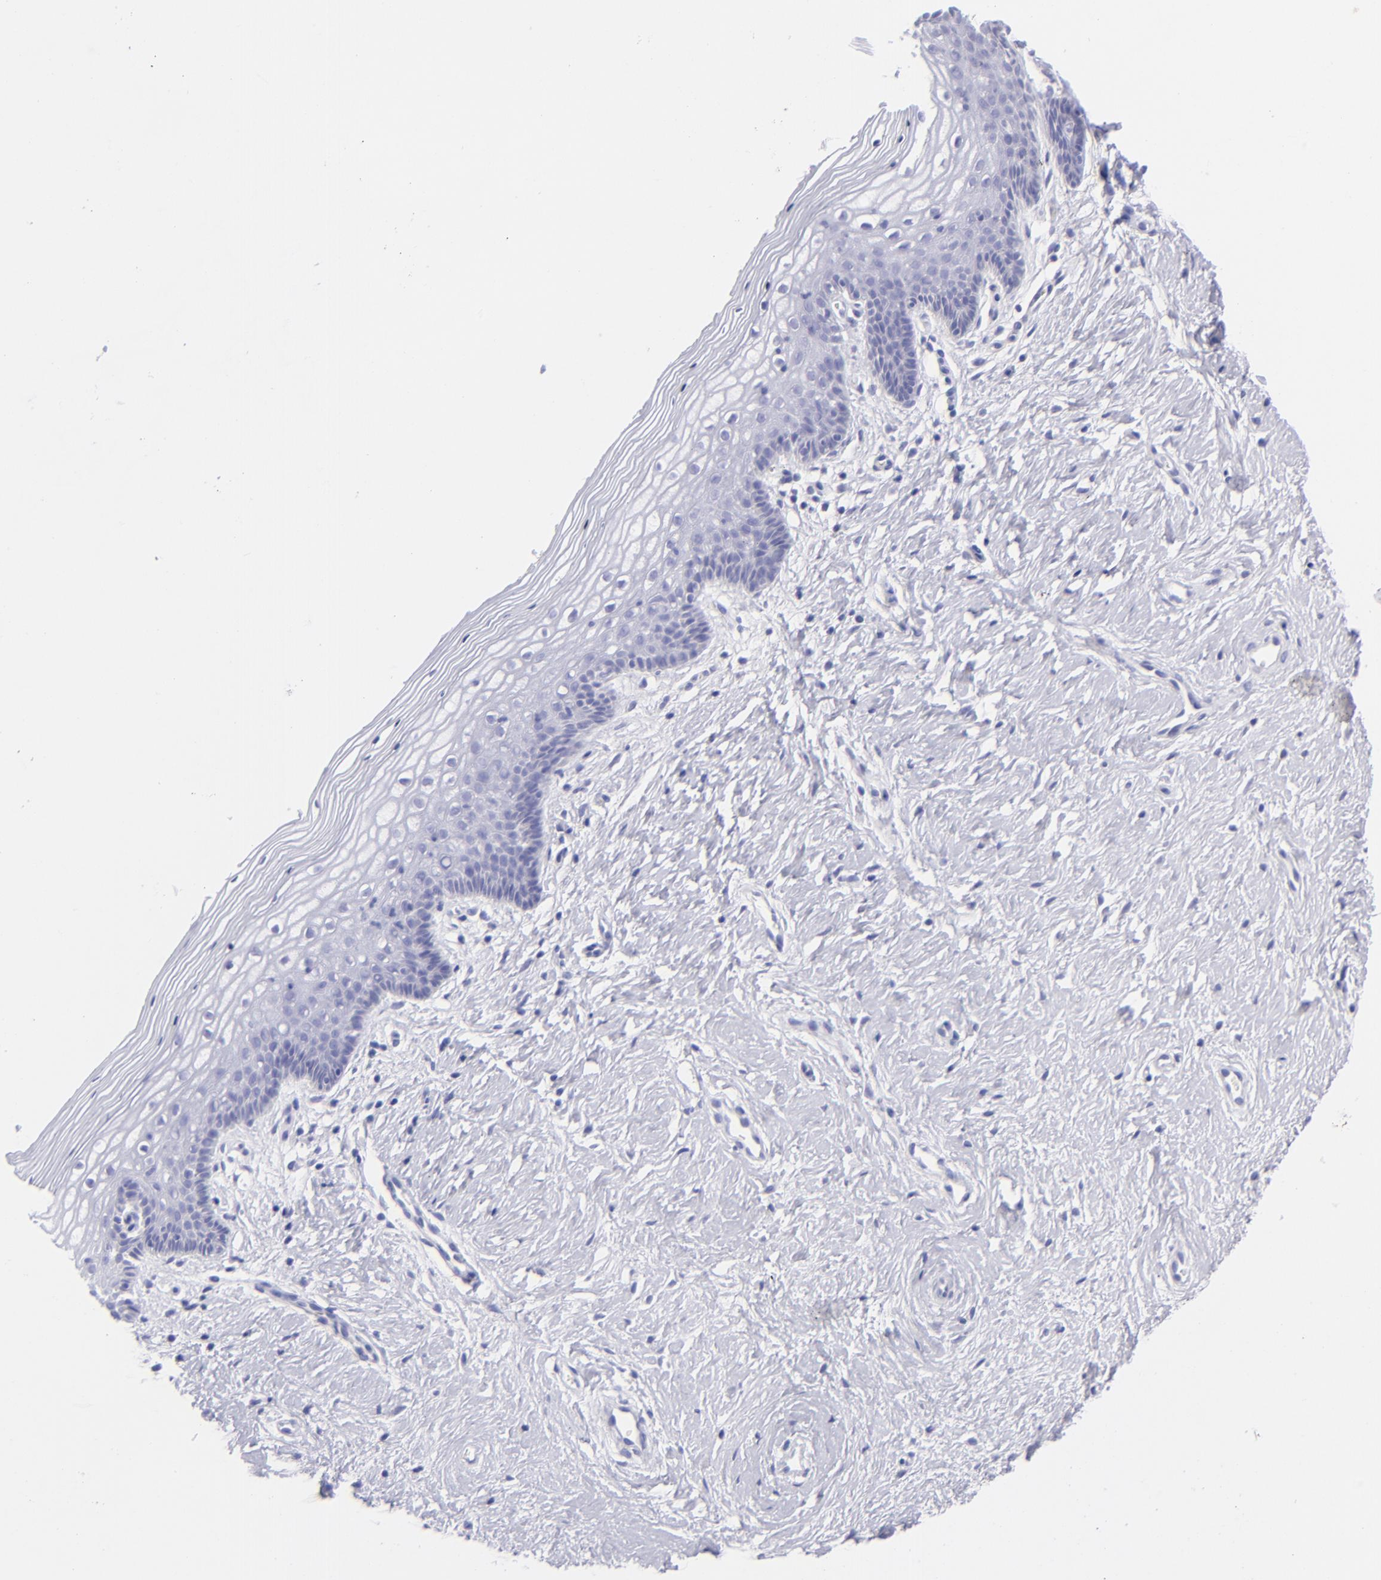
{"staining": {"intensity": "negative", "quantity": "none", "location": "none"}, "tissue": "vagina", "cell_type": "Squamous epithelial cells", "image_type": "normal", "snomed": [{"axis": "morphology", "description": "Normal tissue, NOS"}, {"axis": "topography", "description": "Vagina"}], "caption": "An IHC image of benign vagina is shown. There is no staining in squamous epithelial cells of vagina.", "gene": "SLC1A3", "patient": {"sex": "female", "age": 46}}